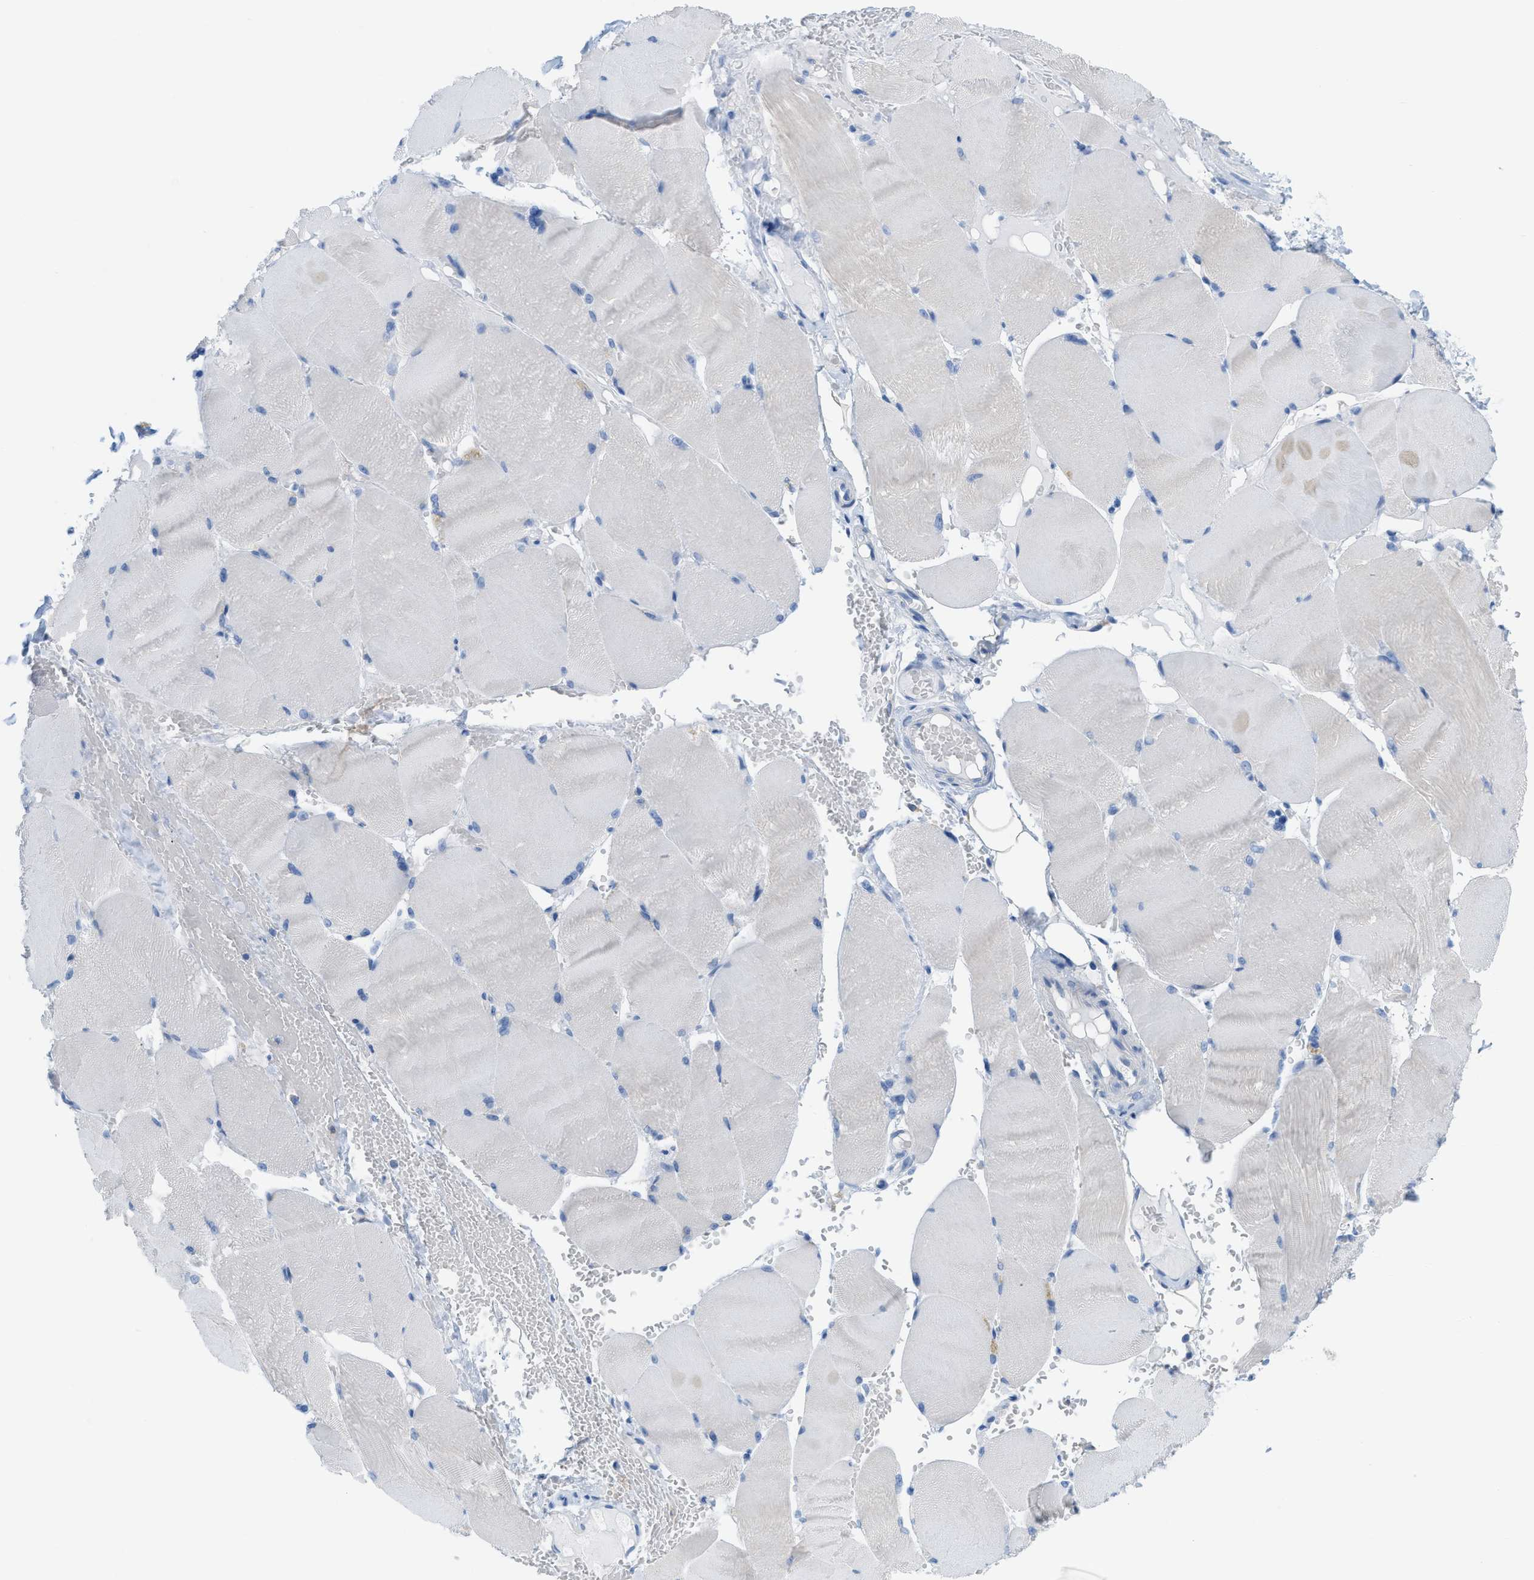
{"staining": {"intensity": "negative", "quantity": "none", "location": "none"}, "tissue": "skeletal muscle", "cell_type": "Myocytes", "image_type": "normal", "snomed": [{"axis": "morphology", "description": "Normal tissue, NOS"}, {"axis": "topography", "description": "Skin"}, {"axis": "topography", "description": "Skeletal muscle"}], "caption": "Immunohistochemistry (IHC) of normal human skeletal muscle exhibits no staining in myocytes. (Immunohistochemistry, brightfield microscopy, high magnification).", "gene": "SLC3A2", "patient": {"sex": "male", "age": 83}}